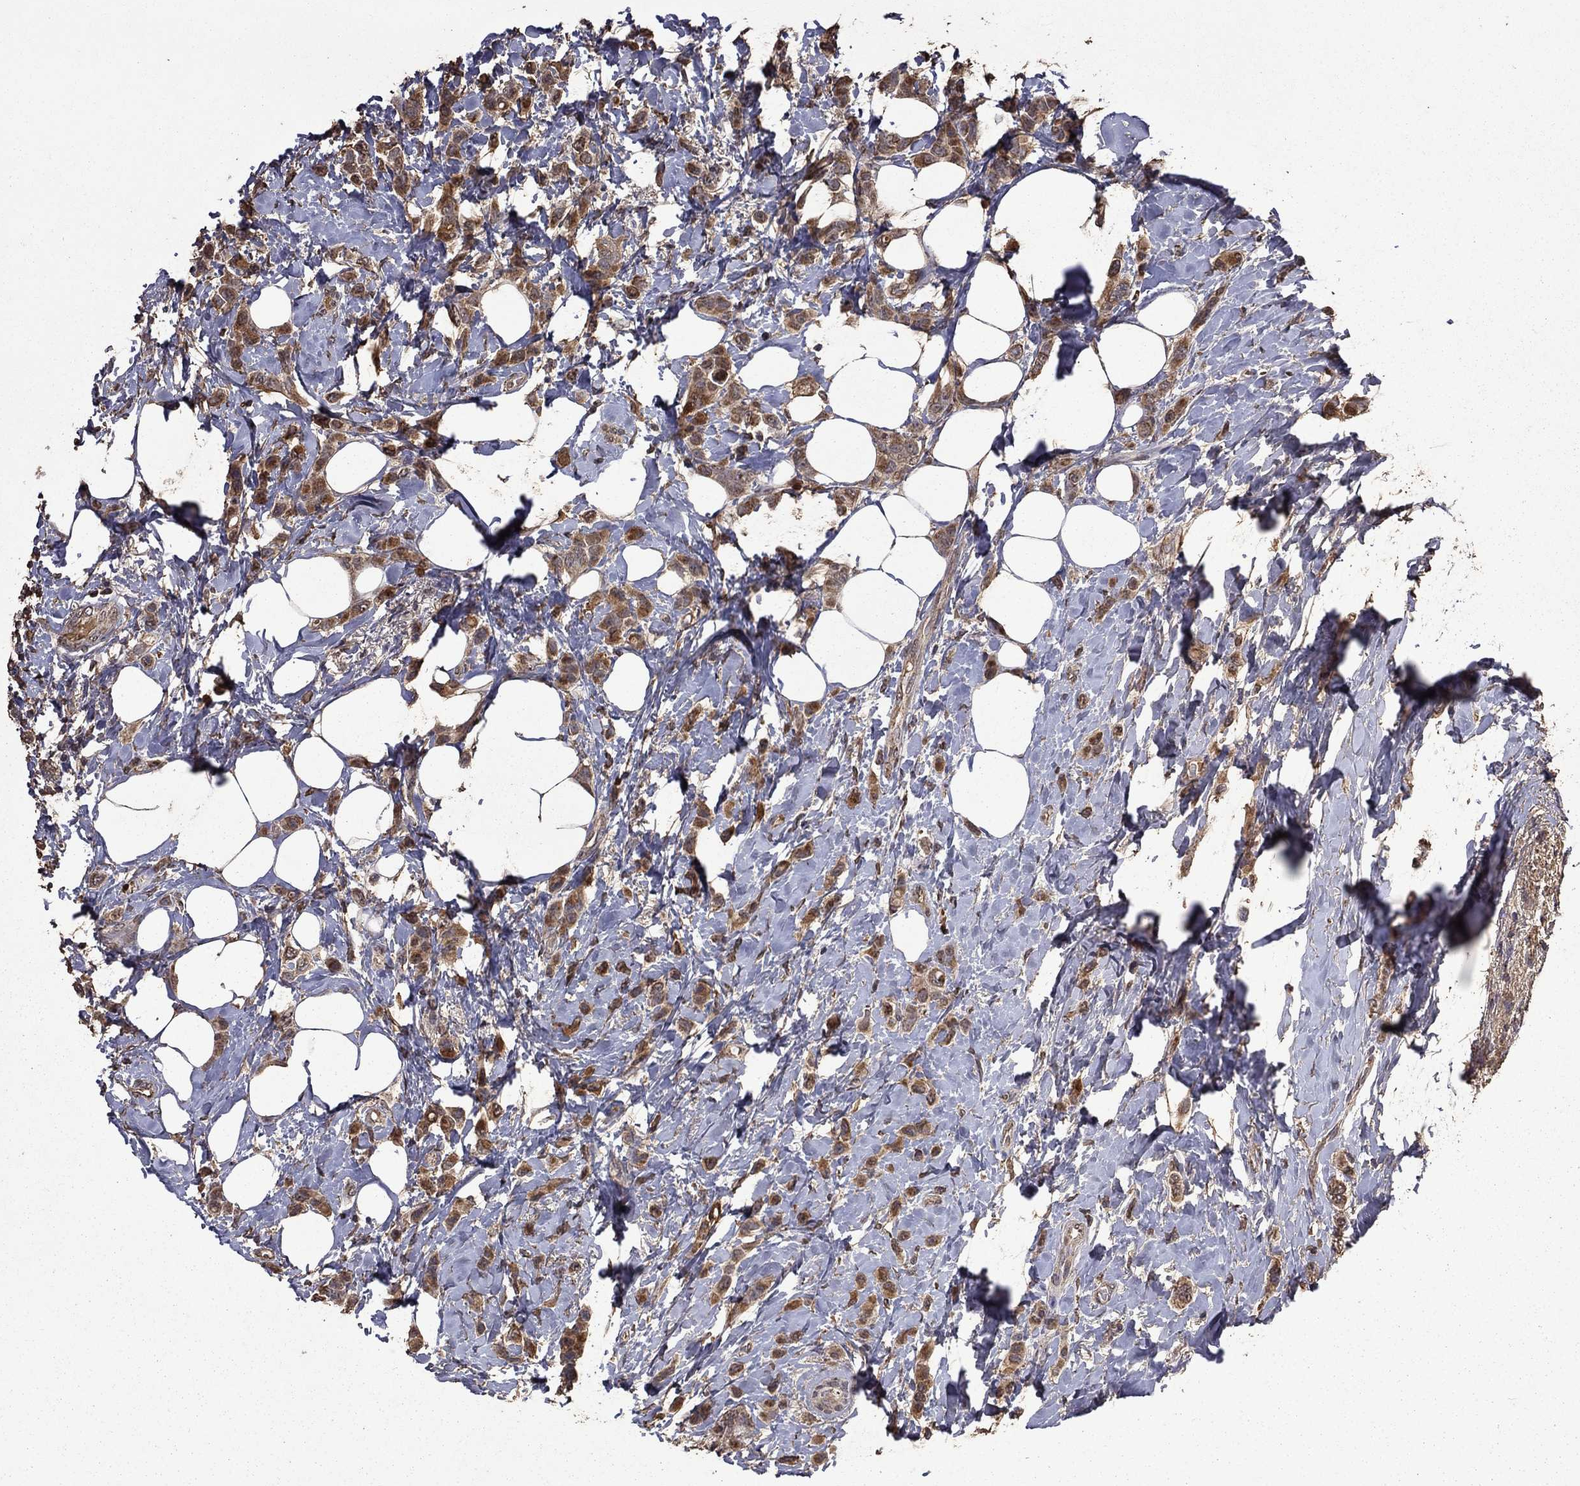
{"staining": {"intensity": "strong", "quantity": ">75%", "location": "cytoplasmic/membranous"}, "tissue": "breast cancer", "cell_type": "Tumor cells", "image_type": "cancer", "snomed": [{"axis": "morphology", "description": "Lobular carcinoma"}, {"axis": "topography", "description": "Breast"}], "caption": "Immunohistochemistry (IHC) of breast lobular carcinoma exhibits high levels of strong cytoplasmic/membranous staining in about >75% of tumor cells.", "gene": "SERPINA5", "patient": {"sex": "female", "age": 66}}